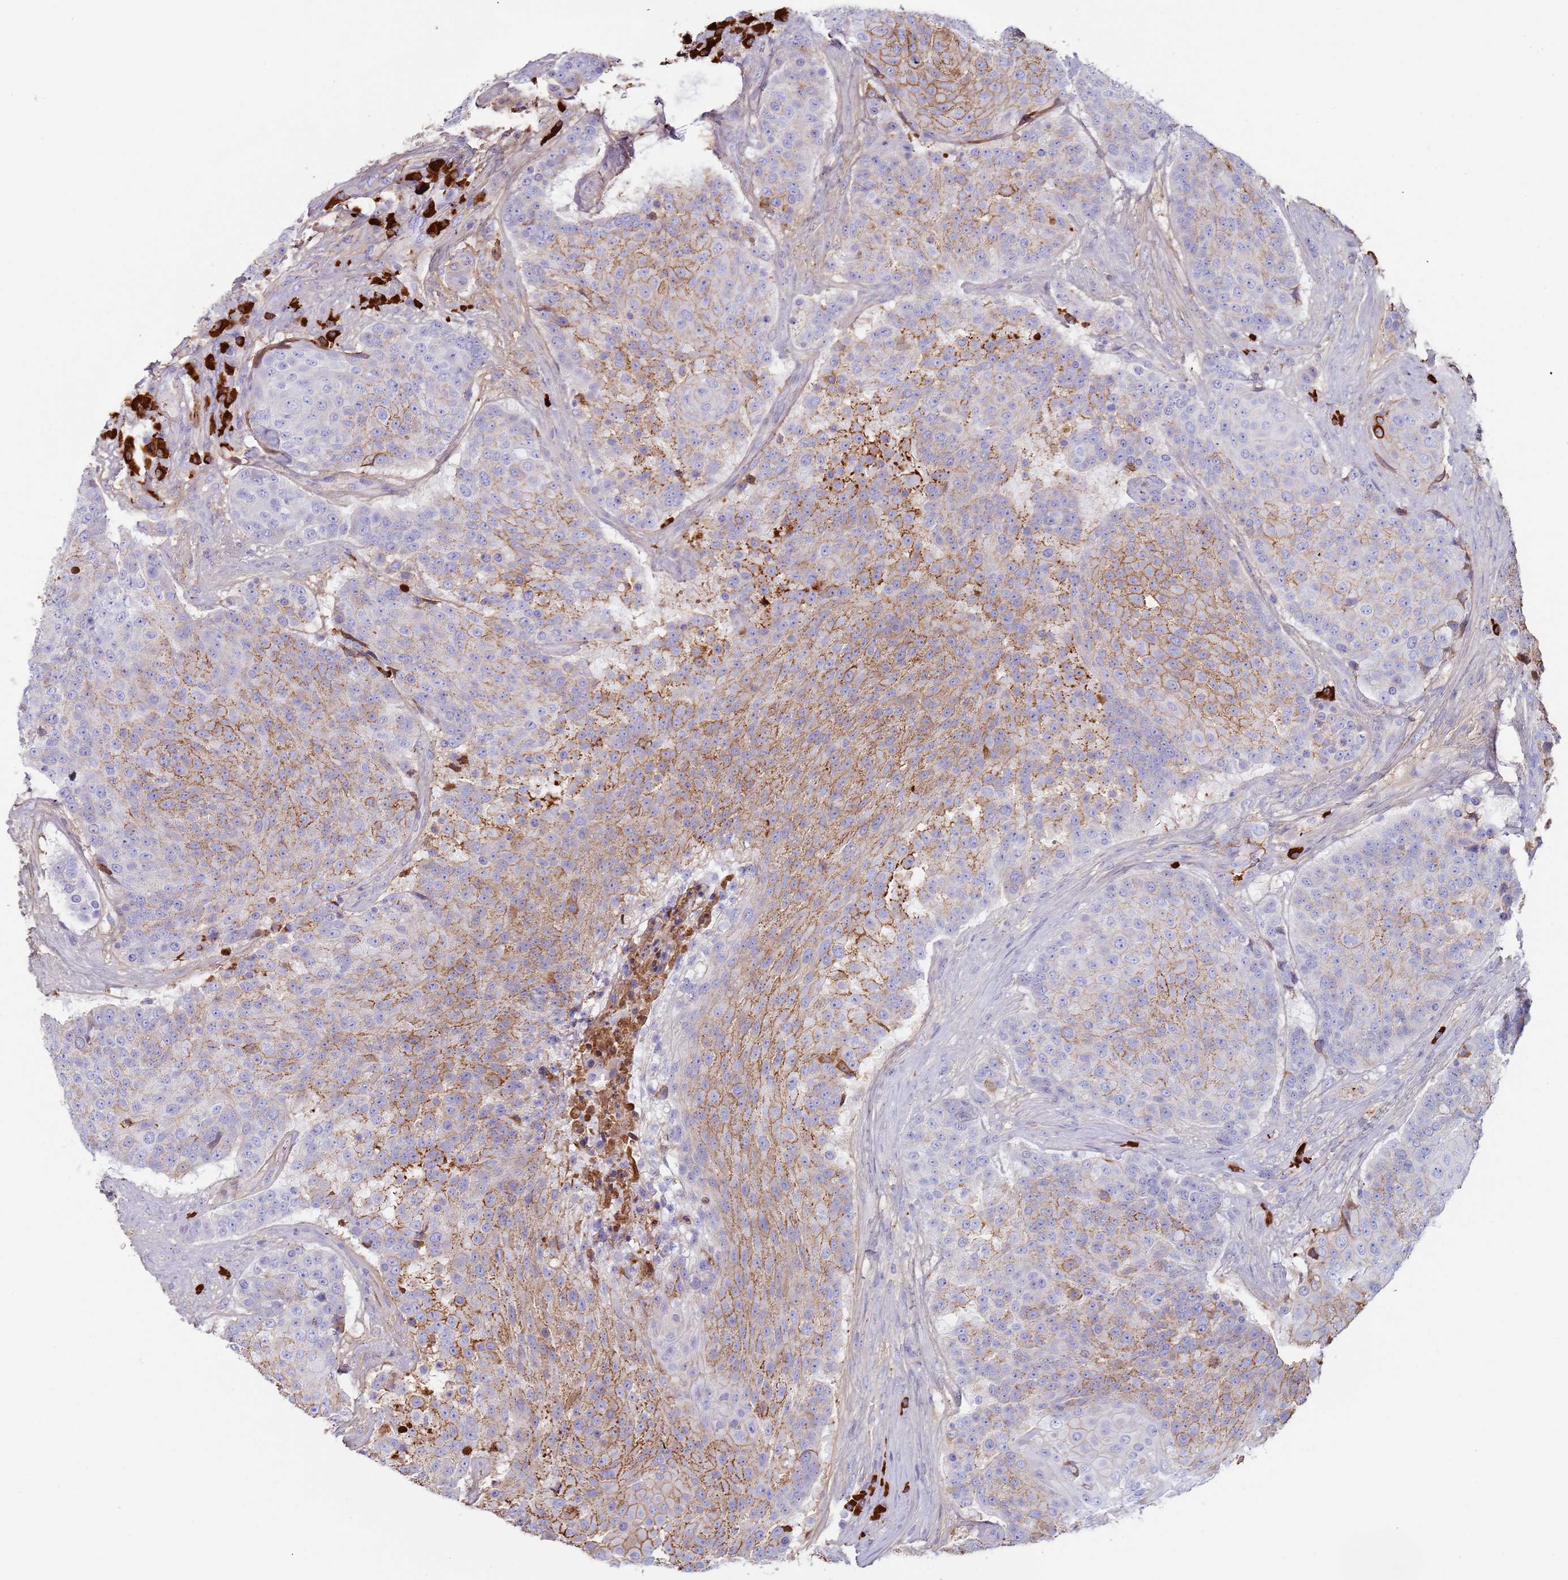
{"staining": {"intensity": "moderate", "quantity": "25%-75%", "location": "cytoplasmic/membranous"}, "tissue": "urothelial cancer", "cell_type": "Tumor cells", "image_type": "cancer", "snomed": [{"axis": "morphology", "description": "Urothelial carcinoma, High grade"}, {"axis": "topography", "description": "Urinary bladder"}], "caption": "An immunohistochemistry histopathology image of neoplastic tissue is shown. Protein staining in brown shows moderate cytoplasmic/membranous positivity in urothelial cancer within tumor cells.", "gene": "CYSLTR2", "patient": {"sex": "female", "age": 63}}